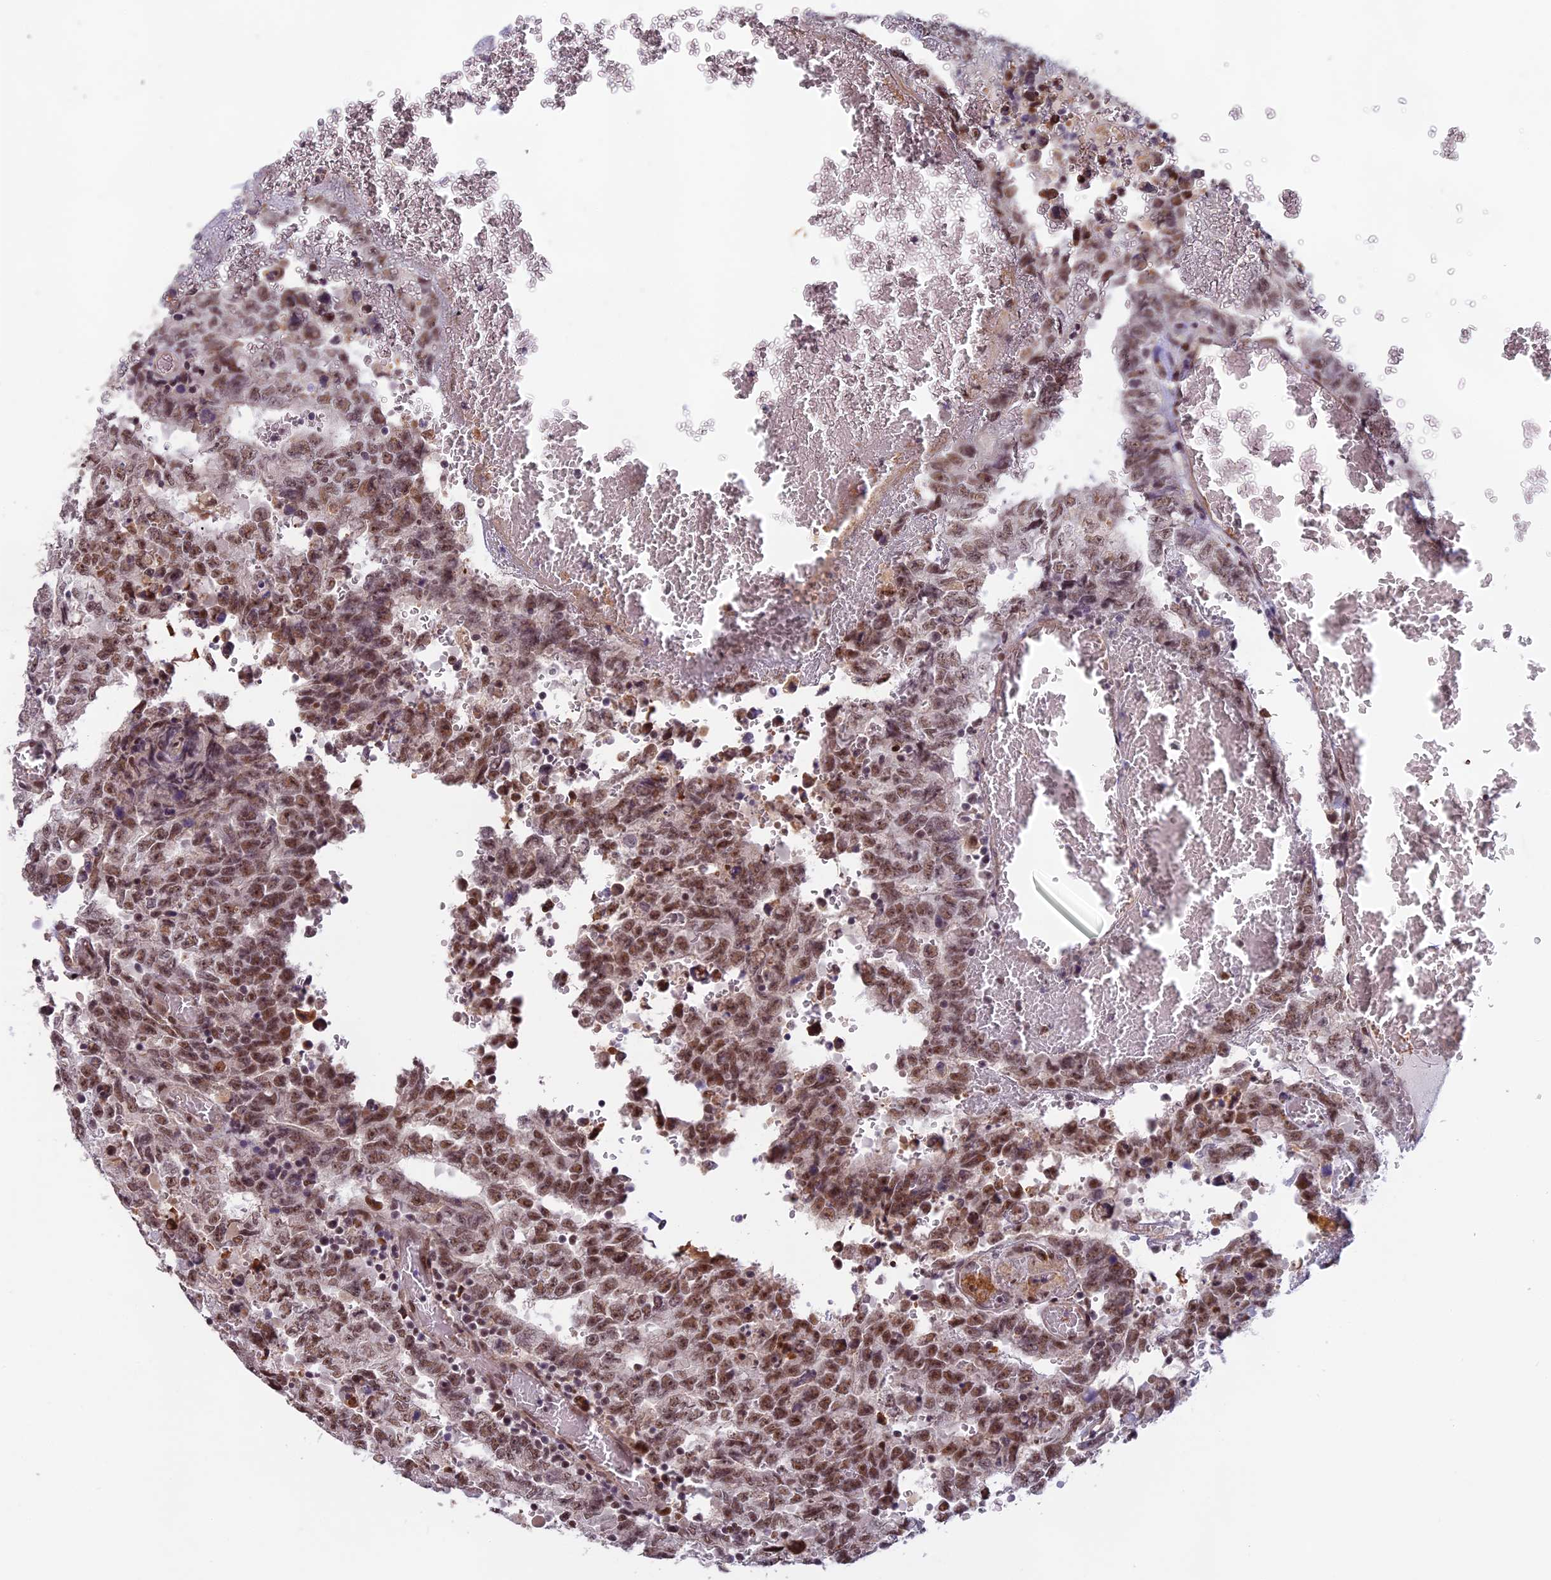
{"staining": {"intensity": "moderate", "quantity": ">75%", "location": "nuclear"}, "tissue": "testis cancer", "cell_type": "Tumor cells", "image_type": "cancer", "snomed": [{"axis": "morphology", "description": "Carcinoma, Embryonal, NOS"}, {"axis": "topography", "description": "Testis"}], "caption": "Immunohistochemistry (IHC) of testis cancer displays medium levels of moderate nuclear staining in about >75% of tumor cells.", "gene": "MORF4L1", "patient": {"sex": "male", "age": 26}}